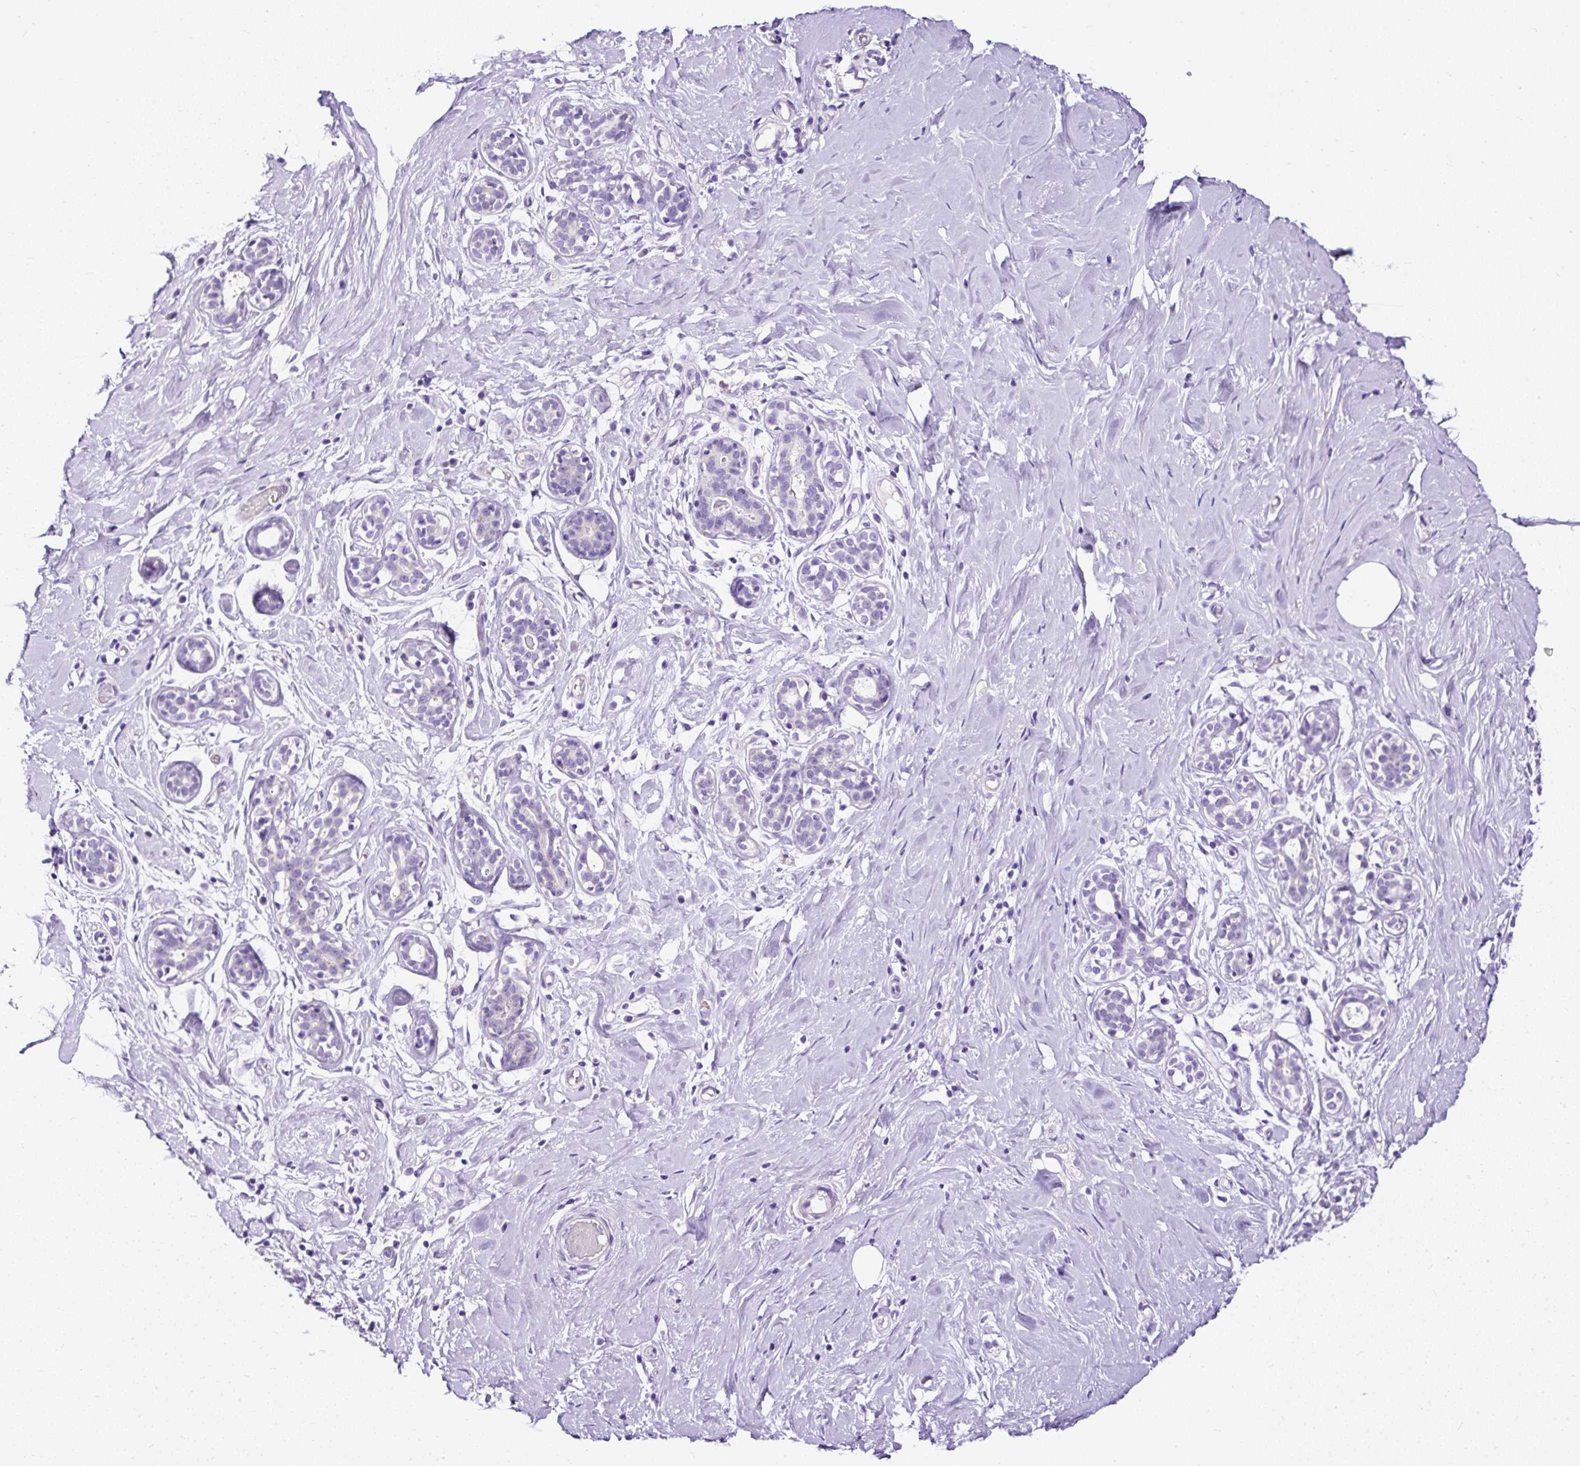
{"staining": {"intensity": "negative", "quantity": "none", "location": "none"}, "tissue": "breast", "cell_type": "Adipocytes", "image_type": "normal", "snomed": [{"axis": "morphology", "description": "Normal tissue, NOS"}, {"axis": "topography", "description": "Breast"}], "caption": "The histopathology image reveals no significant expression in adipocytes of breast.", "gene": "STOX2", "patient": {"sex": "female", "age": 27}}